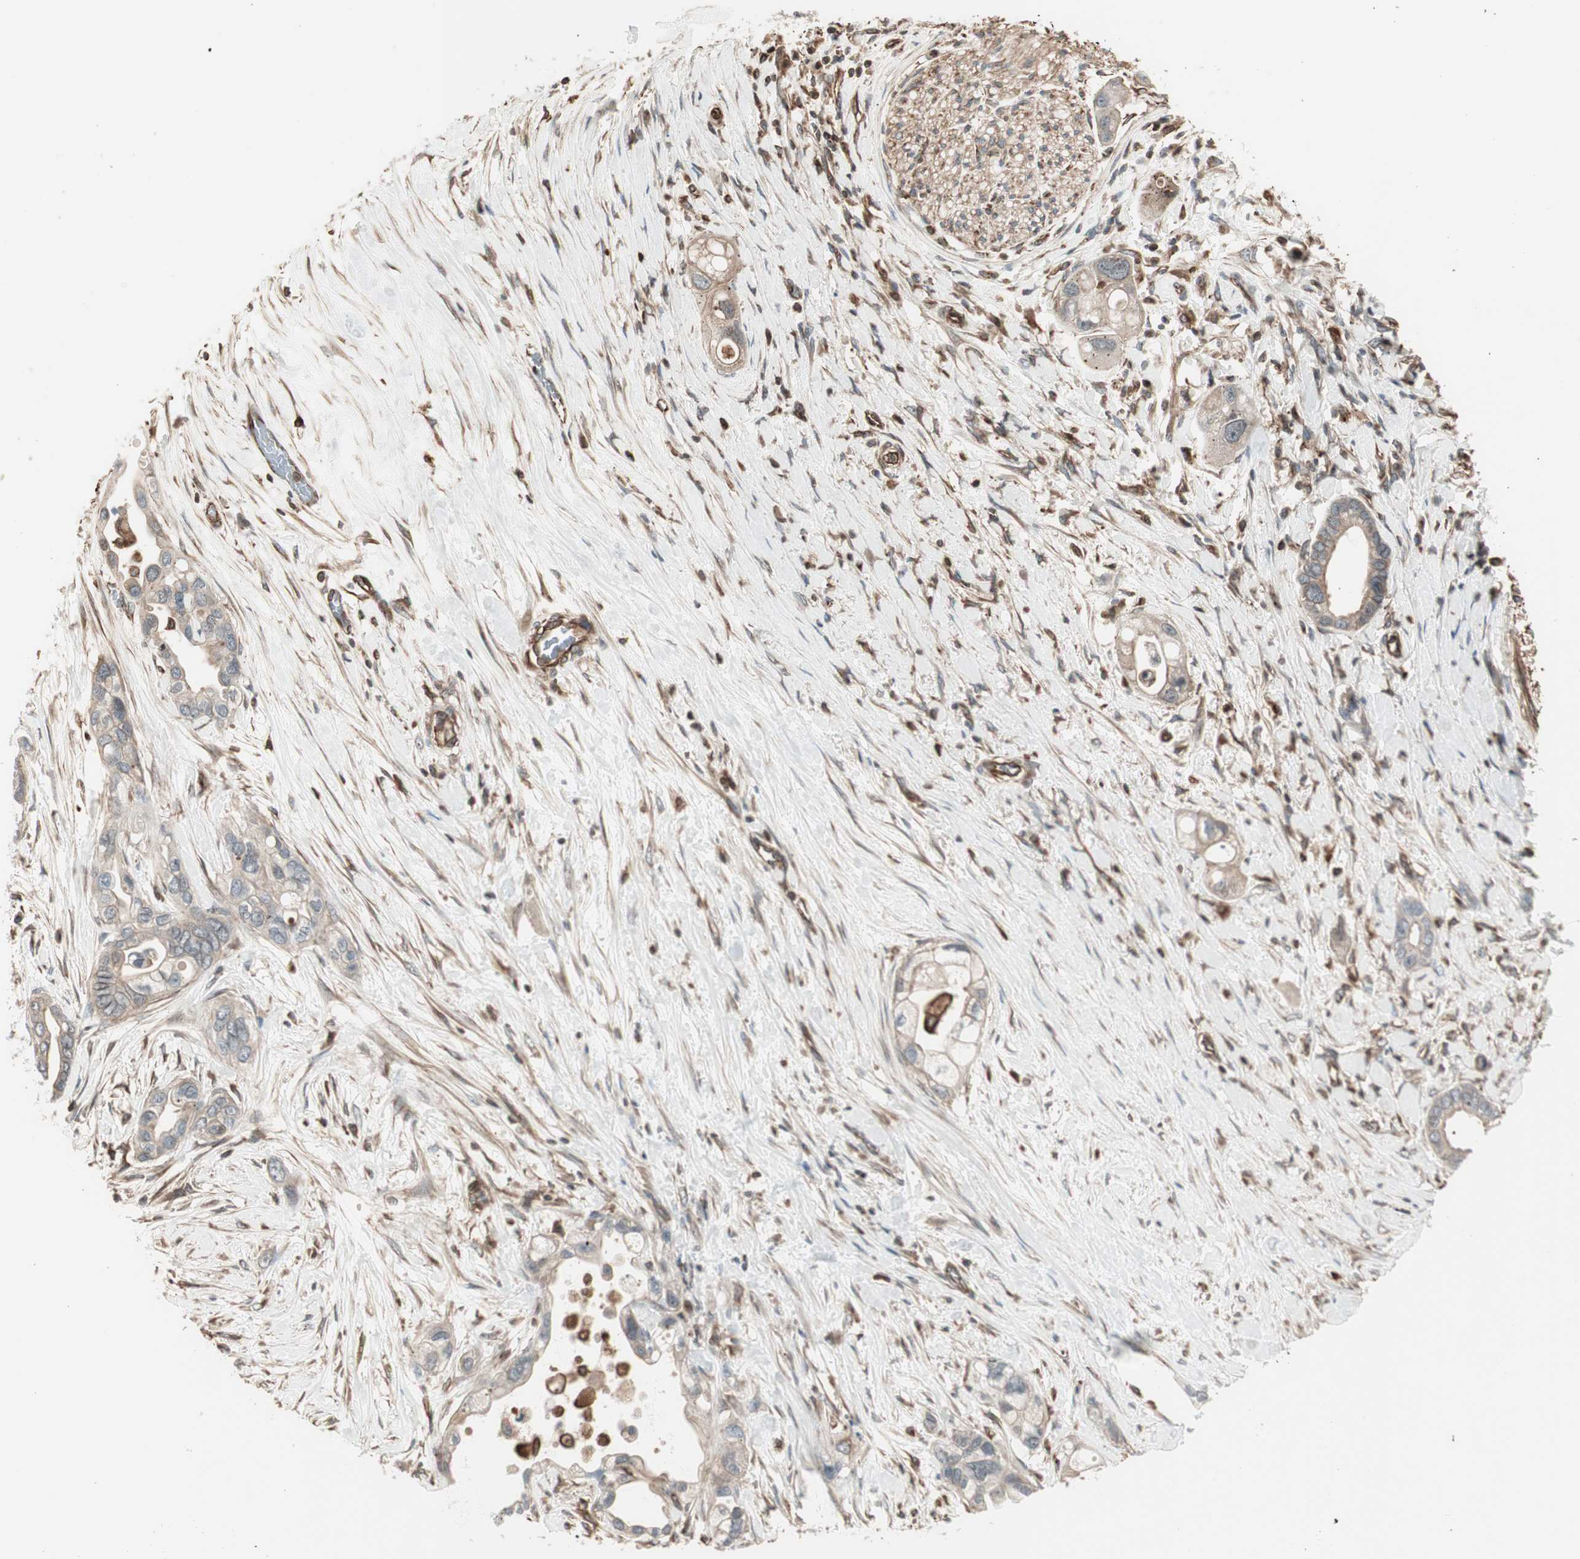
{"staining": {"intensity": "weak", "quantity": ">75%", "location": "cytoplasmic/membranous"}, "tissue": "pancreatic cancer", "cell_type": "Tumor cells", "image_type": "cancer", "snomed": [{"axis": "morphology", "description": "Adenocarcinoma, NOS"}, {"axis": "topography", "description": "Pancreas"}], "caption": "Immunohistochemical staining of human pancreatic adenocarcinoma shows weak cytoplasmic/membranous protein expression in approximately >75% of tumor cells.", "gene": "MAD2L2", "patient": {"sex": "female", "age": 77}}